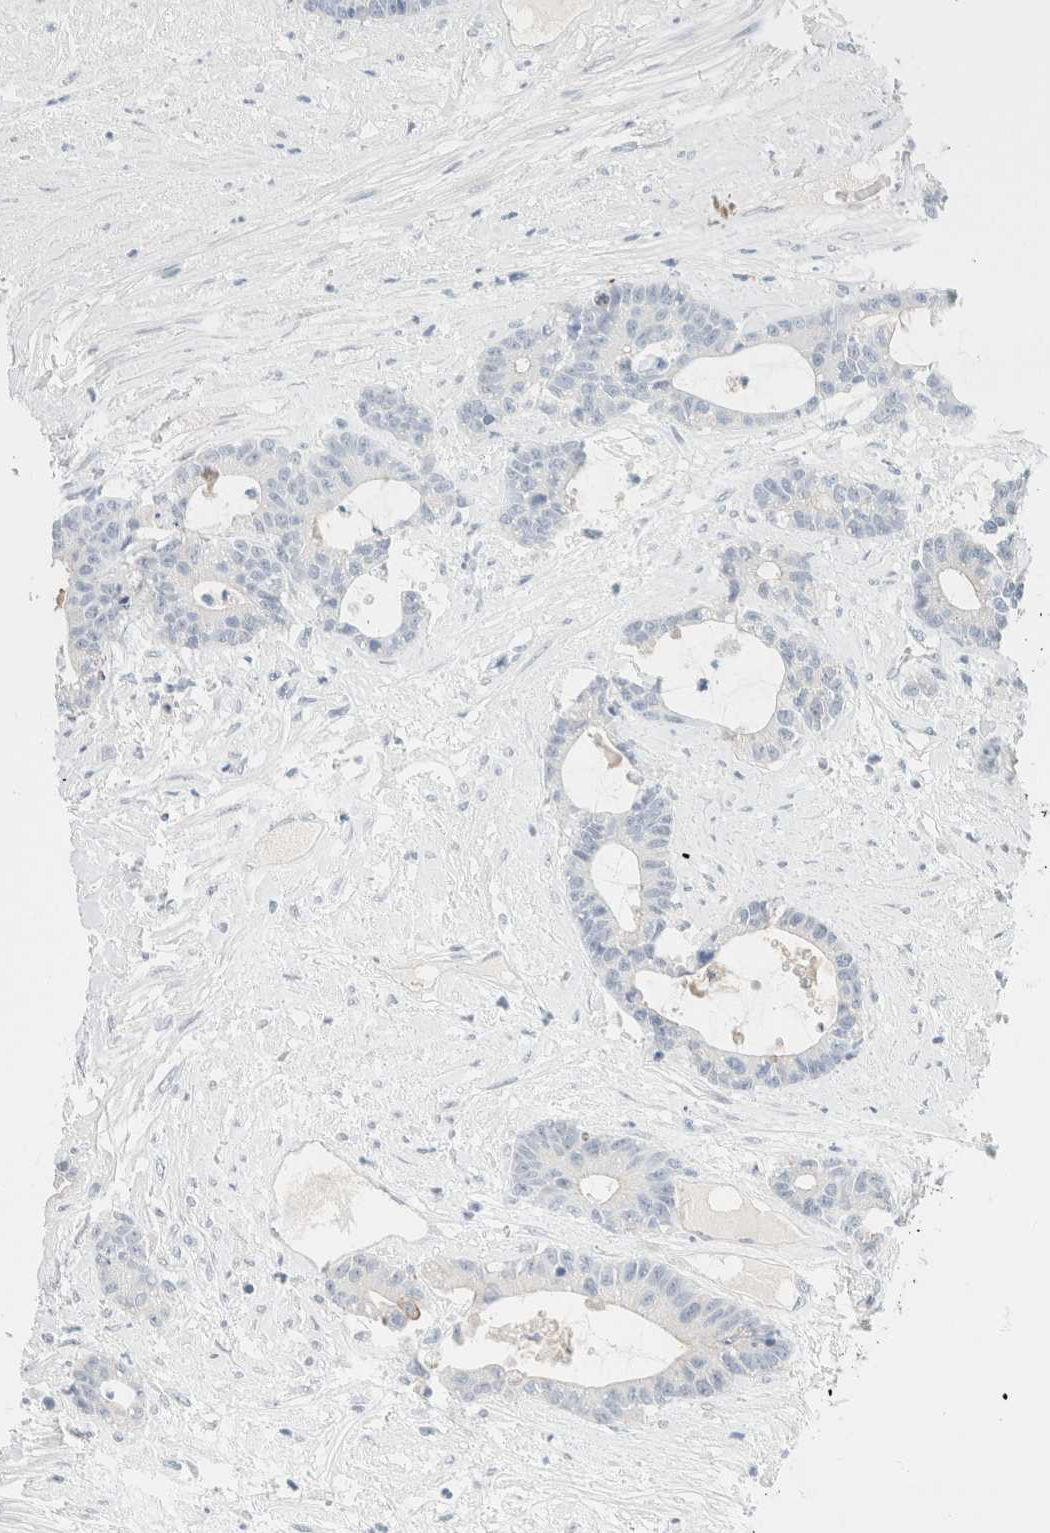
{"staining": {"intensity": "moderate", "quantity": "<25%", "location": "cytoplasmic/membranous"}, "tissue": "colorectal cancer", "cell_type": "Tumor cells", "image_type": "cancer", "snomed": [{"axis": "morphology", "description": "Adenocarcinoma, NOS"}, {"axis": "topography", "description": "Colon"}], "caption": "This photomicrograph displays immunohistochemistry staining of human colorectal cancer (adenocarcinoma), with low moderate cytoplasmic/membranous staining in approximately <25% of tumor cells.", "gene": "KRT20", "patient": {"sex": "female", "age": 84}}